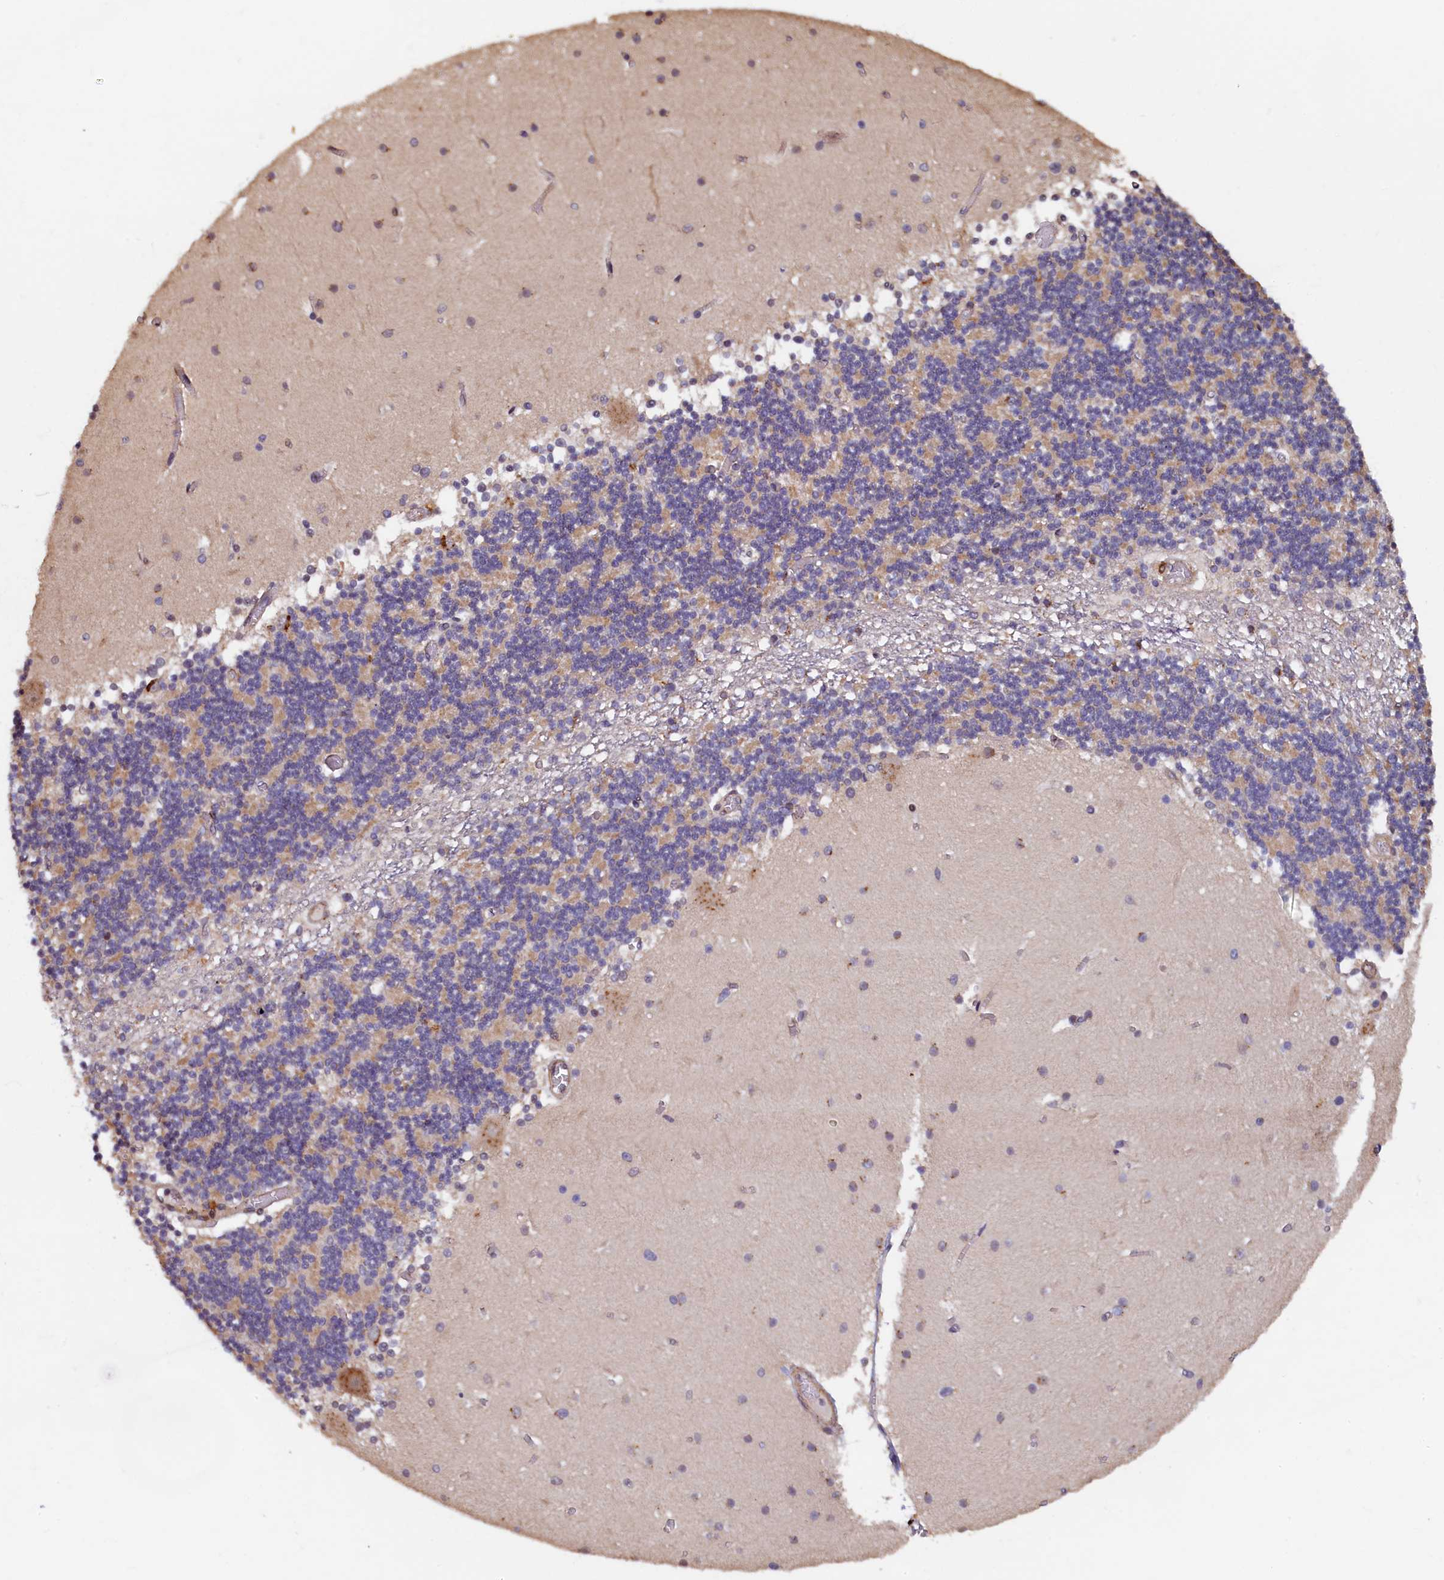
{"staining": {"intensity": "weak", "quantity": "25%-75%", "location": "cytoplasmic/membranous"}, "tissue": "cerebellum", "cell_type": "Cells in granular layer", "image_type": "normal", "snomed": [{"axis": "morphology", "description": "Normal tissue, NOS"}, {"axis": "topography", "description": "Cerebellum"}], "caption": "High-power microscopy captured an IHC histopathology image of unremarkable cerebellum, revealing weak cytoplasmic/membranous positivity in approximately 25%-75% of cells in granular layer.", "gene": "TMEM181", "patient": {"sex": "female", "age": 28}}